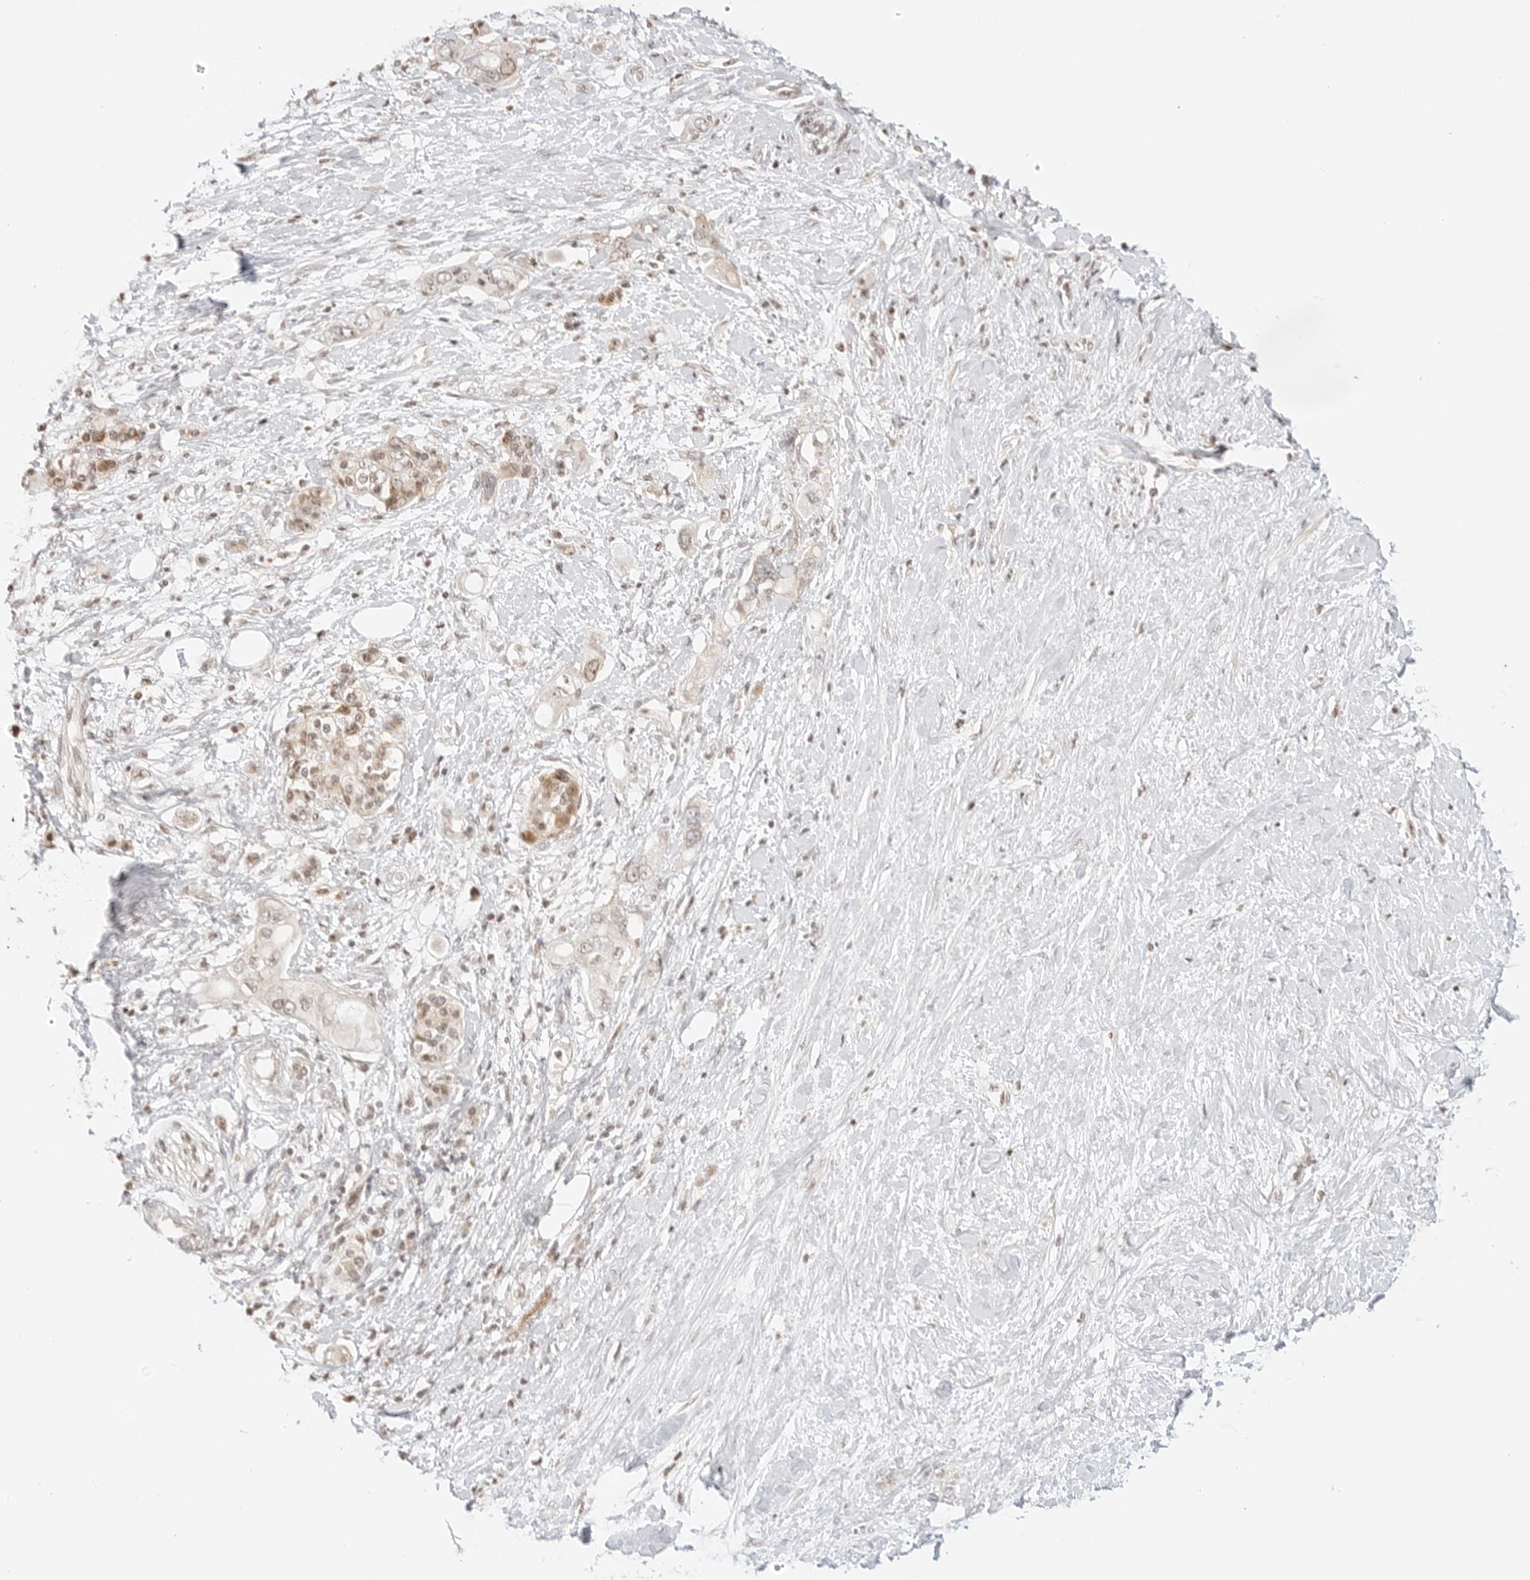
{"staining": {"intensity": "weak", "quantity": ">75%", "location": "nuclear"}, "tissue": "pancreatic cancer", "cell_type": "Tumor cells", "image_type": "cancer", "snomed": [{"axis": "morphology", "description": "Adenocarcinoma, NOS"}, {"axis": "topography", "description": "Pancreas"}], "caption": "Pancreatic cancer stained with a protein marker displays weak staining in tumor cells.", "gene": "RPS6KL1", "patient": {"sex": "female", "age": 56}}